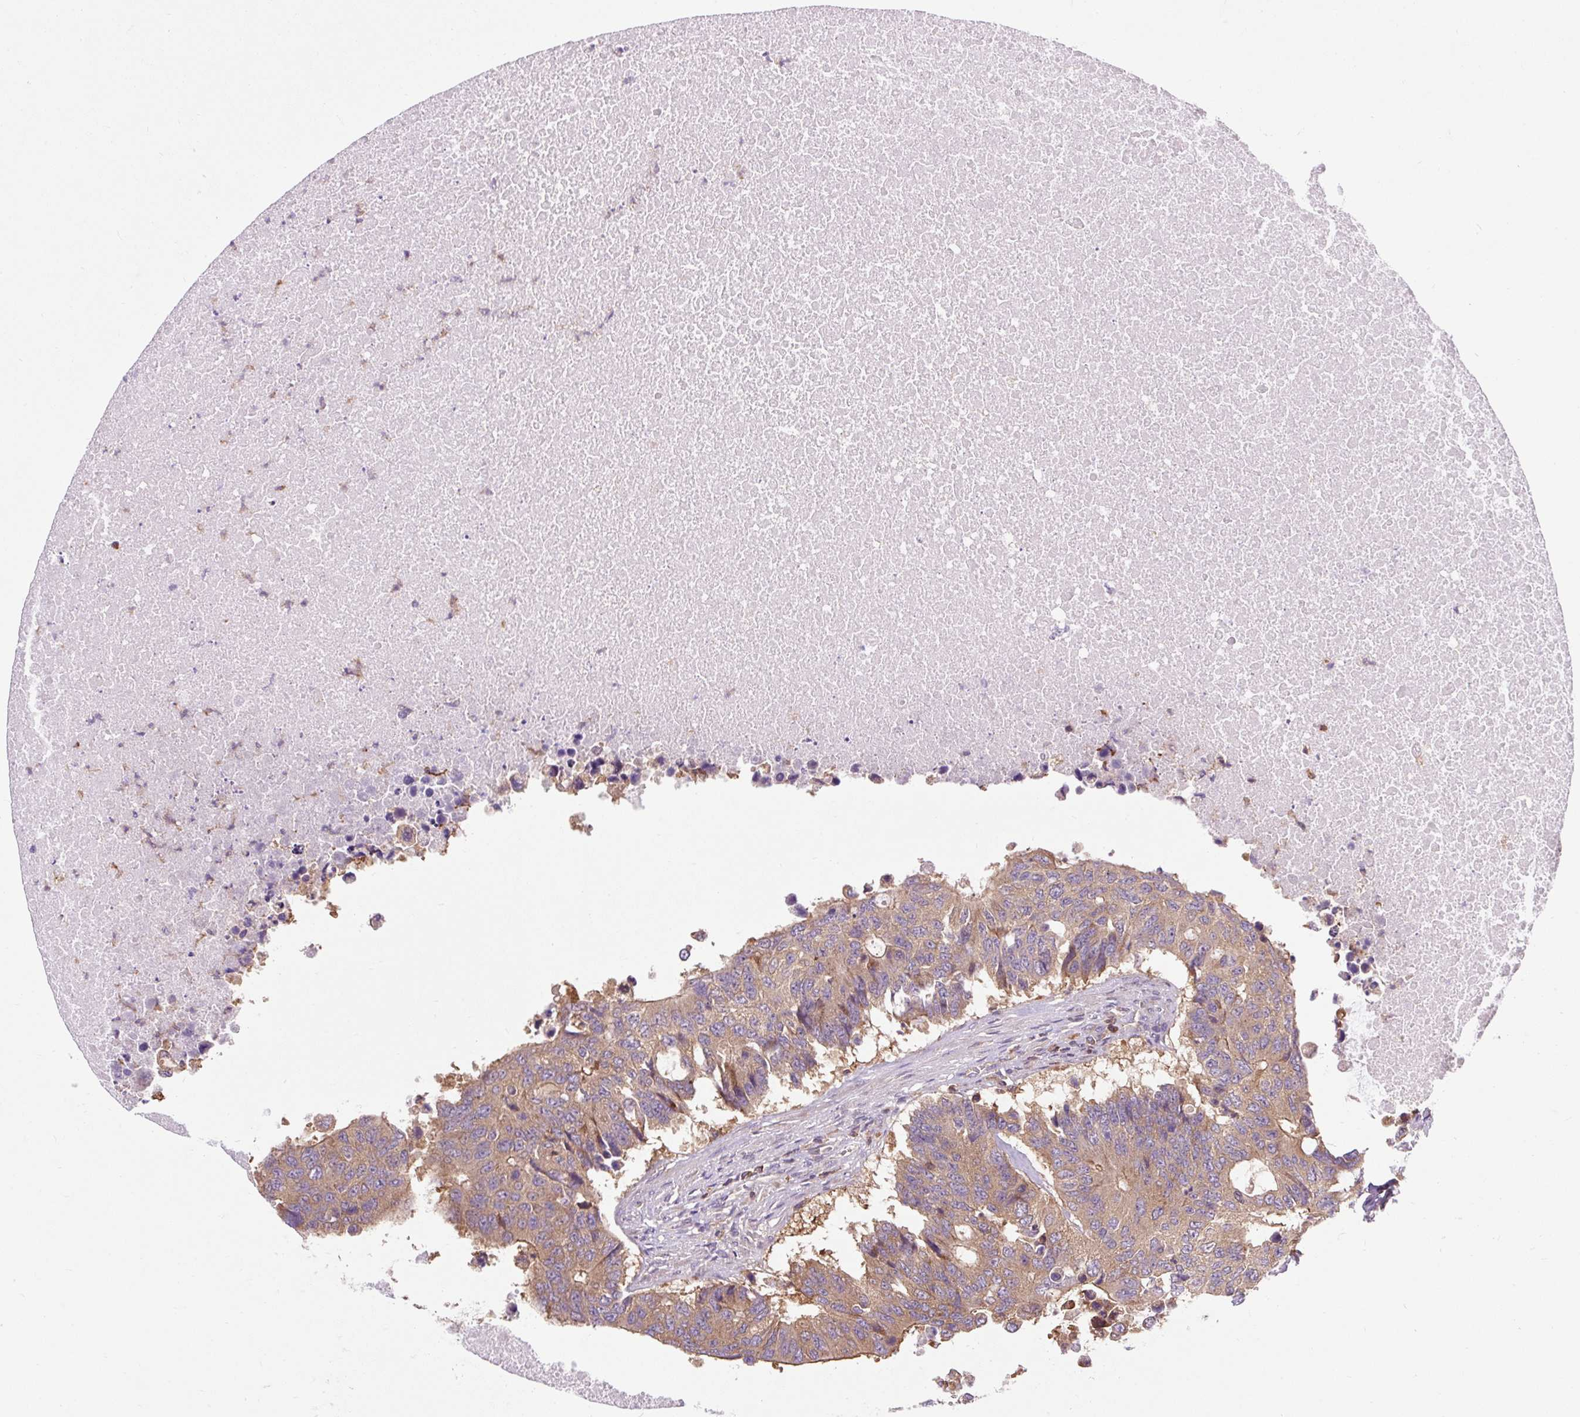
{"staining": {"intensity": "moderate", "quantity": ">75%", "location": "cytoplasmic/membranous"}, "tissue": "colorectal cancer", "cell_type": "Tumor cells", "image_type": "cancer", "snomed": [{"axis": "morphology", "description": "Adenocarcinoma, NOS"}, {"axis": "topography", "description": "Colon"}], "caption": "Protein staining by immunohistochemistry reveals moderate cytoplasmic/membranous staining in approximately >75% of tumor cells in colorectal cancer. The staining was performed using DAB (3,3'-diaminobenzidine) to visualize the protein expression in brown, while the nuclei were stained in blue with hematoxylin (Magnification: 20x).", "gene": "CISD3", "patient": {"sex": "male", "age": 71}}